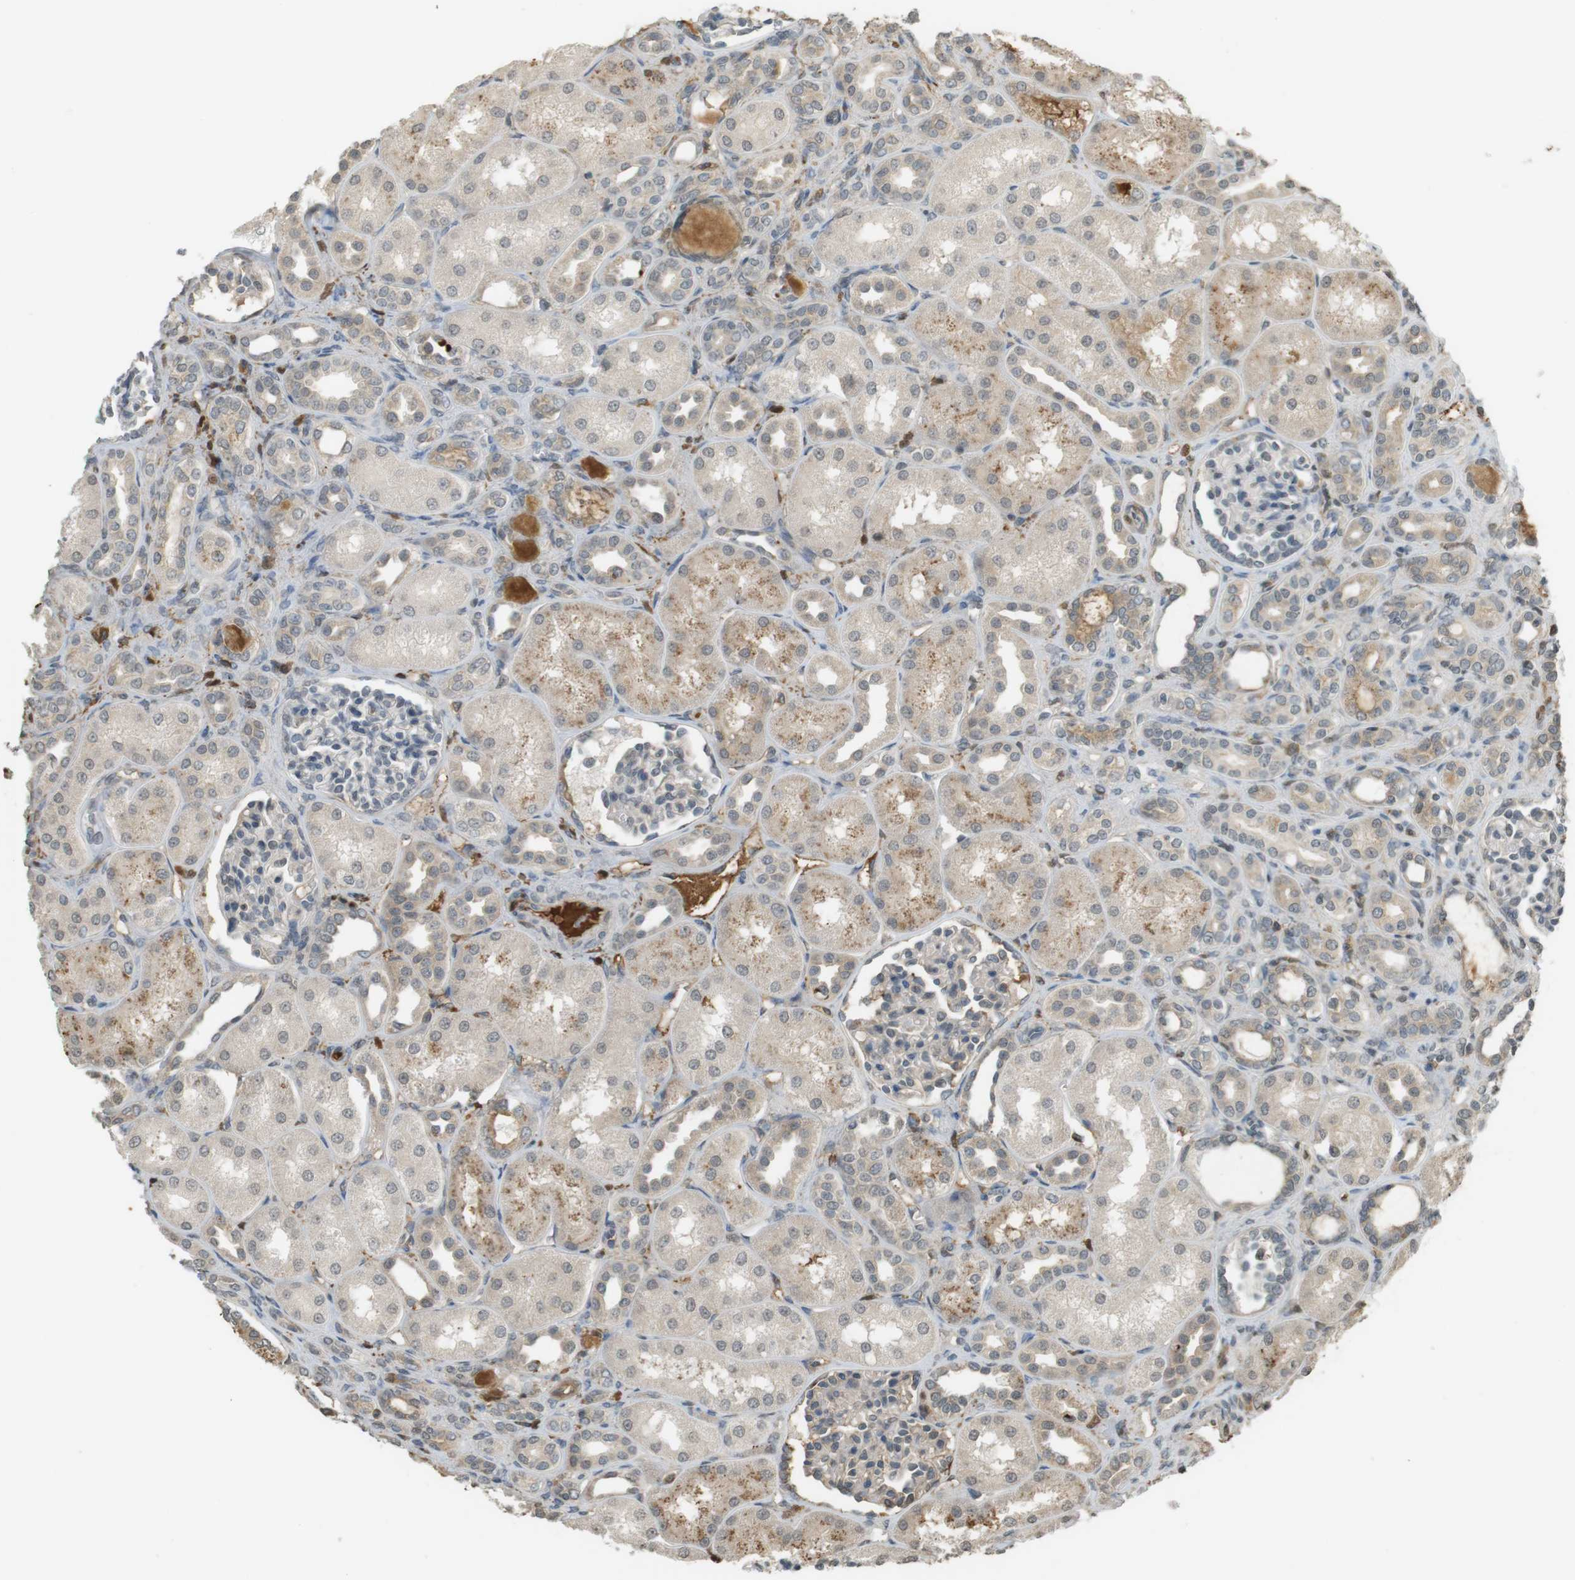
{"staining": {"intensity": "weak", "quantity": "<25%", "location": "cytoplasmic/membranous,nuclear"}, "tissue": "kidney", "cell_type": "Cells in glomeruli", "image_type": "normal", "snomed": [{"axis": "morphology", "description": "Normal tissue, NOS"}, {"axis": "topography", "description": "Kidney"}], "caption": "This is an immunohistochemistry micrograph of benign kidney. There is no positivity in cells in glomeruli.", "gene": "SRR", "patient": {"sex": "male", "age": 7}}